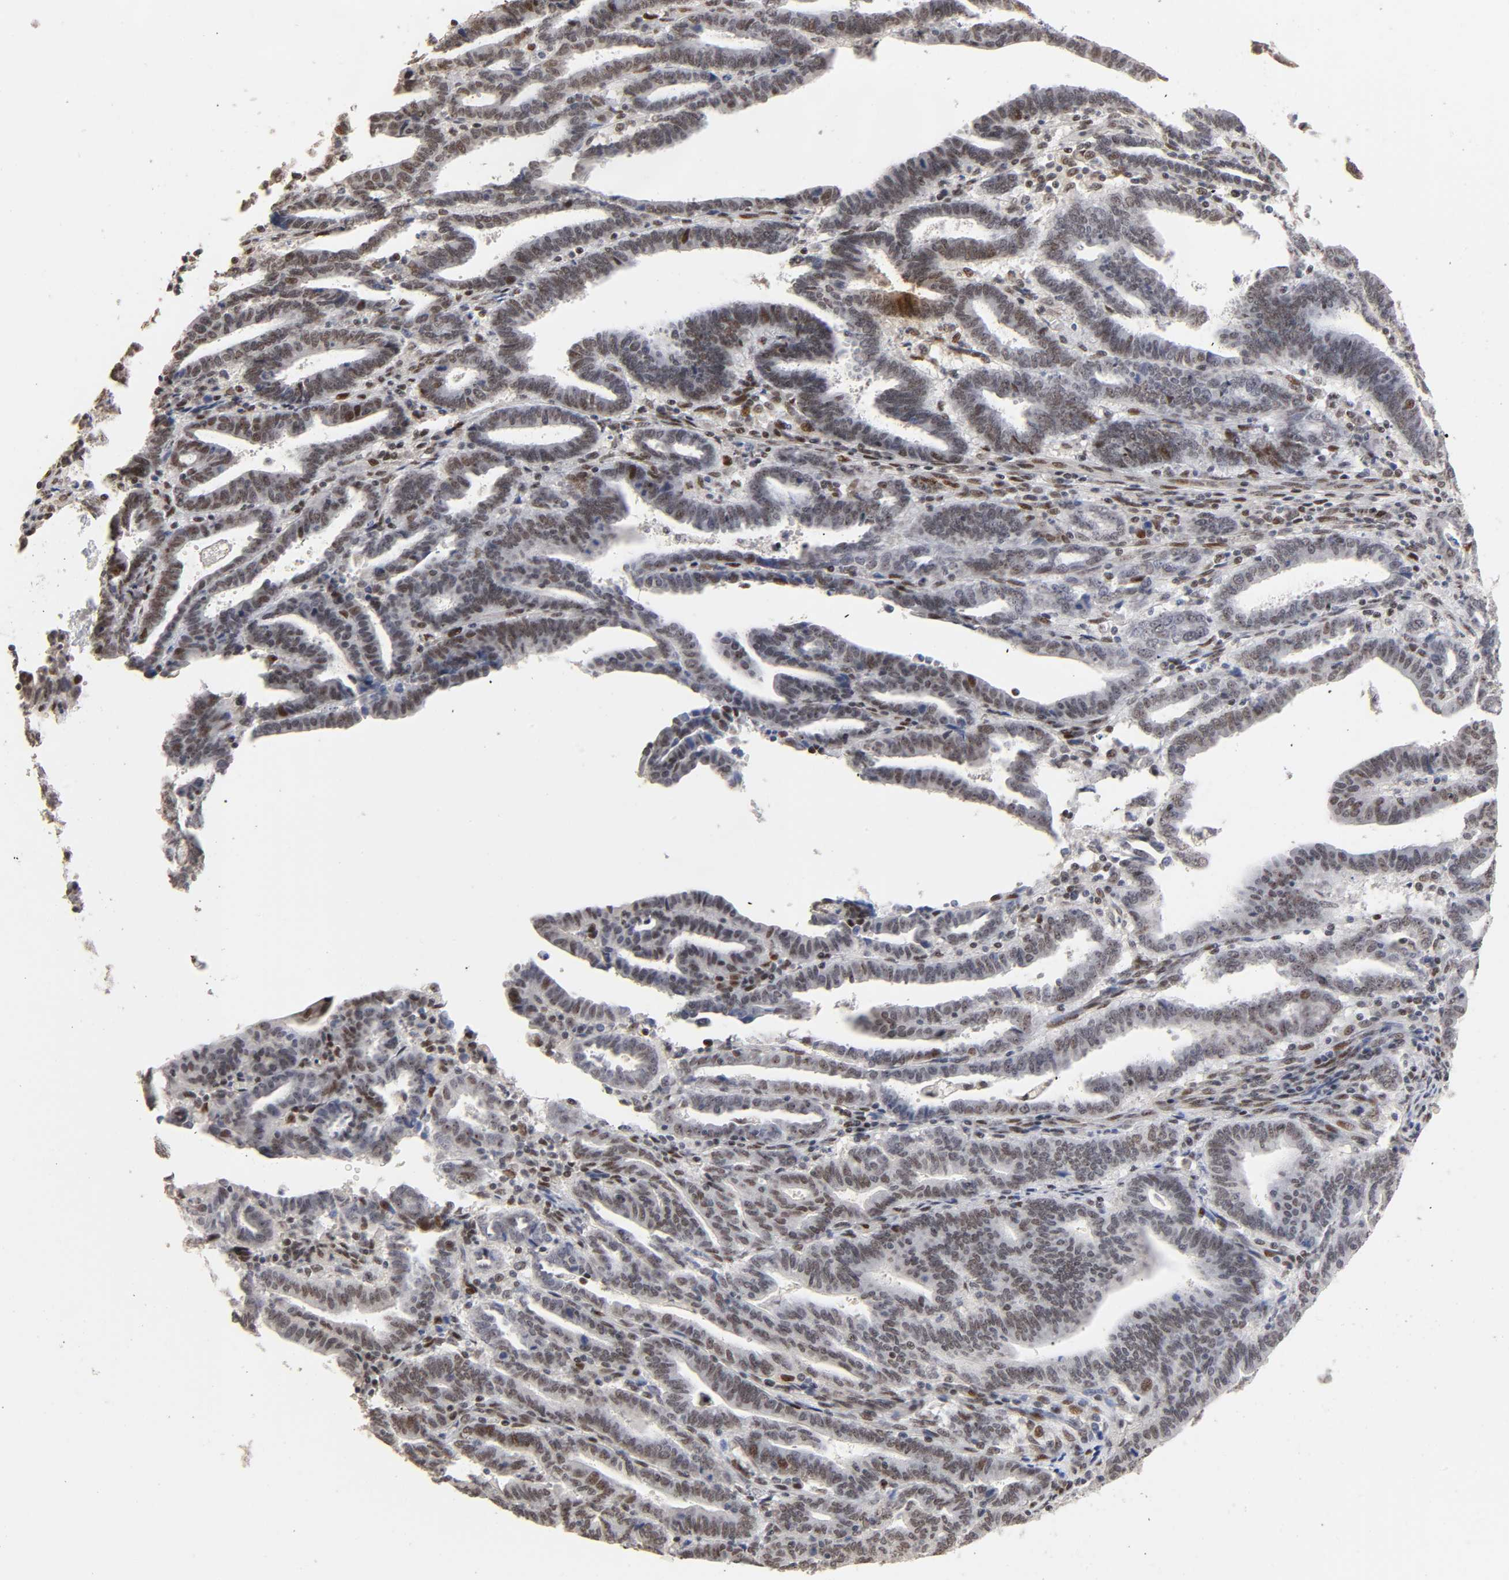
{"staining": {"intensity": "moderate", "quantity": ">75%", "location": "nuclear"}, "tissue": "endometrial cancer", "cell_type": "Tumor cells", "image_type": "cancer", "snomed": [{"axis": "morphology", "description": "Adenocarcinoma, NOS"}, {"axis": "topography", "description": "Uterus"}], "caption": "A brown stain shows moderate nuclear positivity of a protein in human endometrial cancer (adenocarcinoma) tumor cells.", "gene": "TP53RK", "patient": {"sex": "female", "age": 83}}